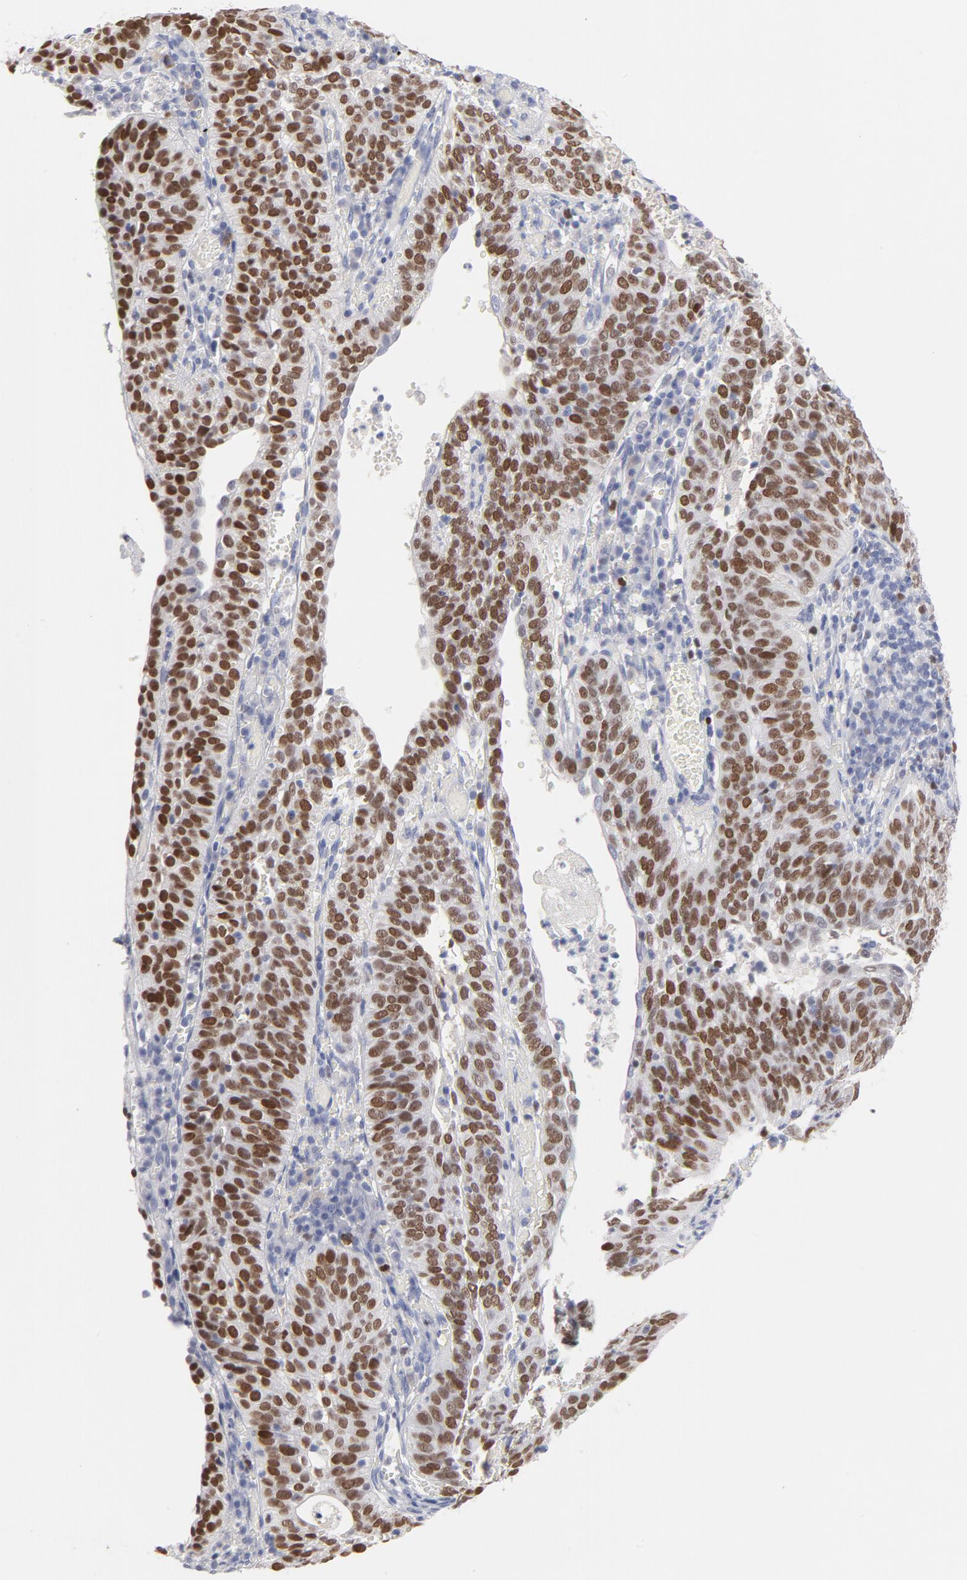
{"staining": {"intensity": "strong", "quantity": ">75%", "location": "nuclear"}, "tissue": "cervical cancer", "cell_type": "Tumor cells", "image_type": "cancer", "snomed": [{"axis": "morphology", "description": "Squamous cell carcinoma, NOS"}, {"axis": "topography", "description": "Cervix"}], "caption": "Human squamous cell carcinoma (cervical) stained with a protein marker displays strong staining in tumor cells.", "gene": "MCM7", "patient": {"sex": "female", "age": 39}}